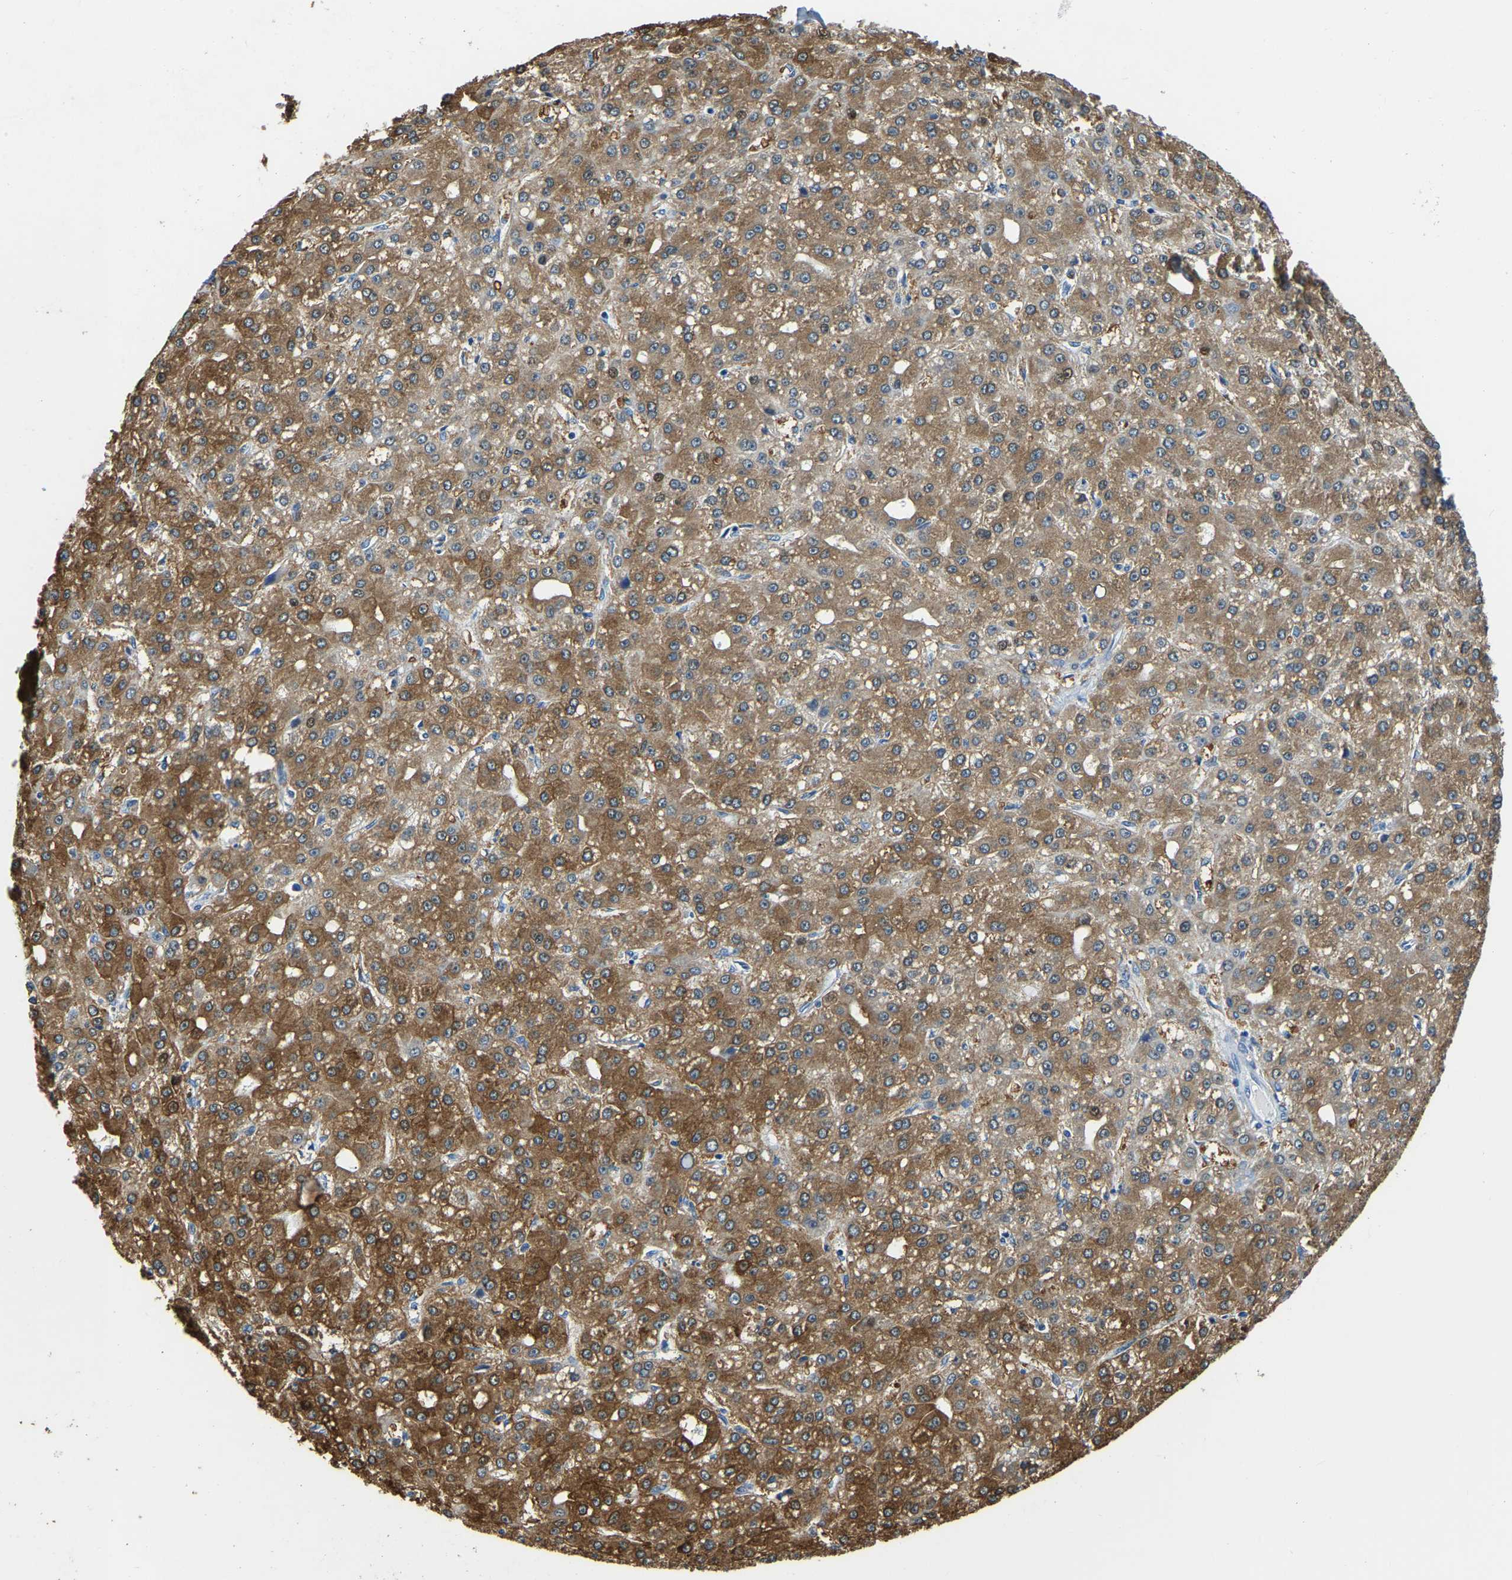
{"staining": {"intensity": "moderate", "quantity": ">75%", "location": "cytoplasmic/membranous"}, "tissue": "liver cancer", "cell_type": "Tumor cells", "image_type": "cancer", "snomed": [{"axis": "morphology", "description": "Carcinoma, Hepatocellular, NOS"}, {"axis": "topography", "description": "Liver"}], "caption": "Protein expression by immunohistochemistry (IHC) exhibits moderate cytoplasmic/membranous expression in approximately >75% of tumor cells in liver cancer (hepatocellular carcinoma). (brown staining indicates protein expression, while blue staining denotes nuclei).", "gene": "ZDHHC13", "patient": {"sex": "male", "age": 67}}